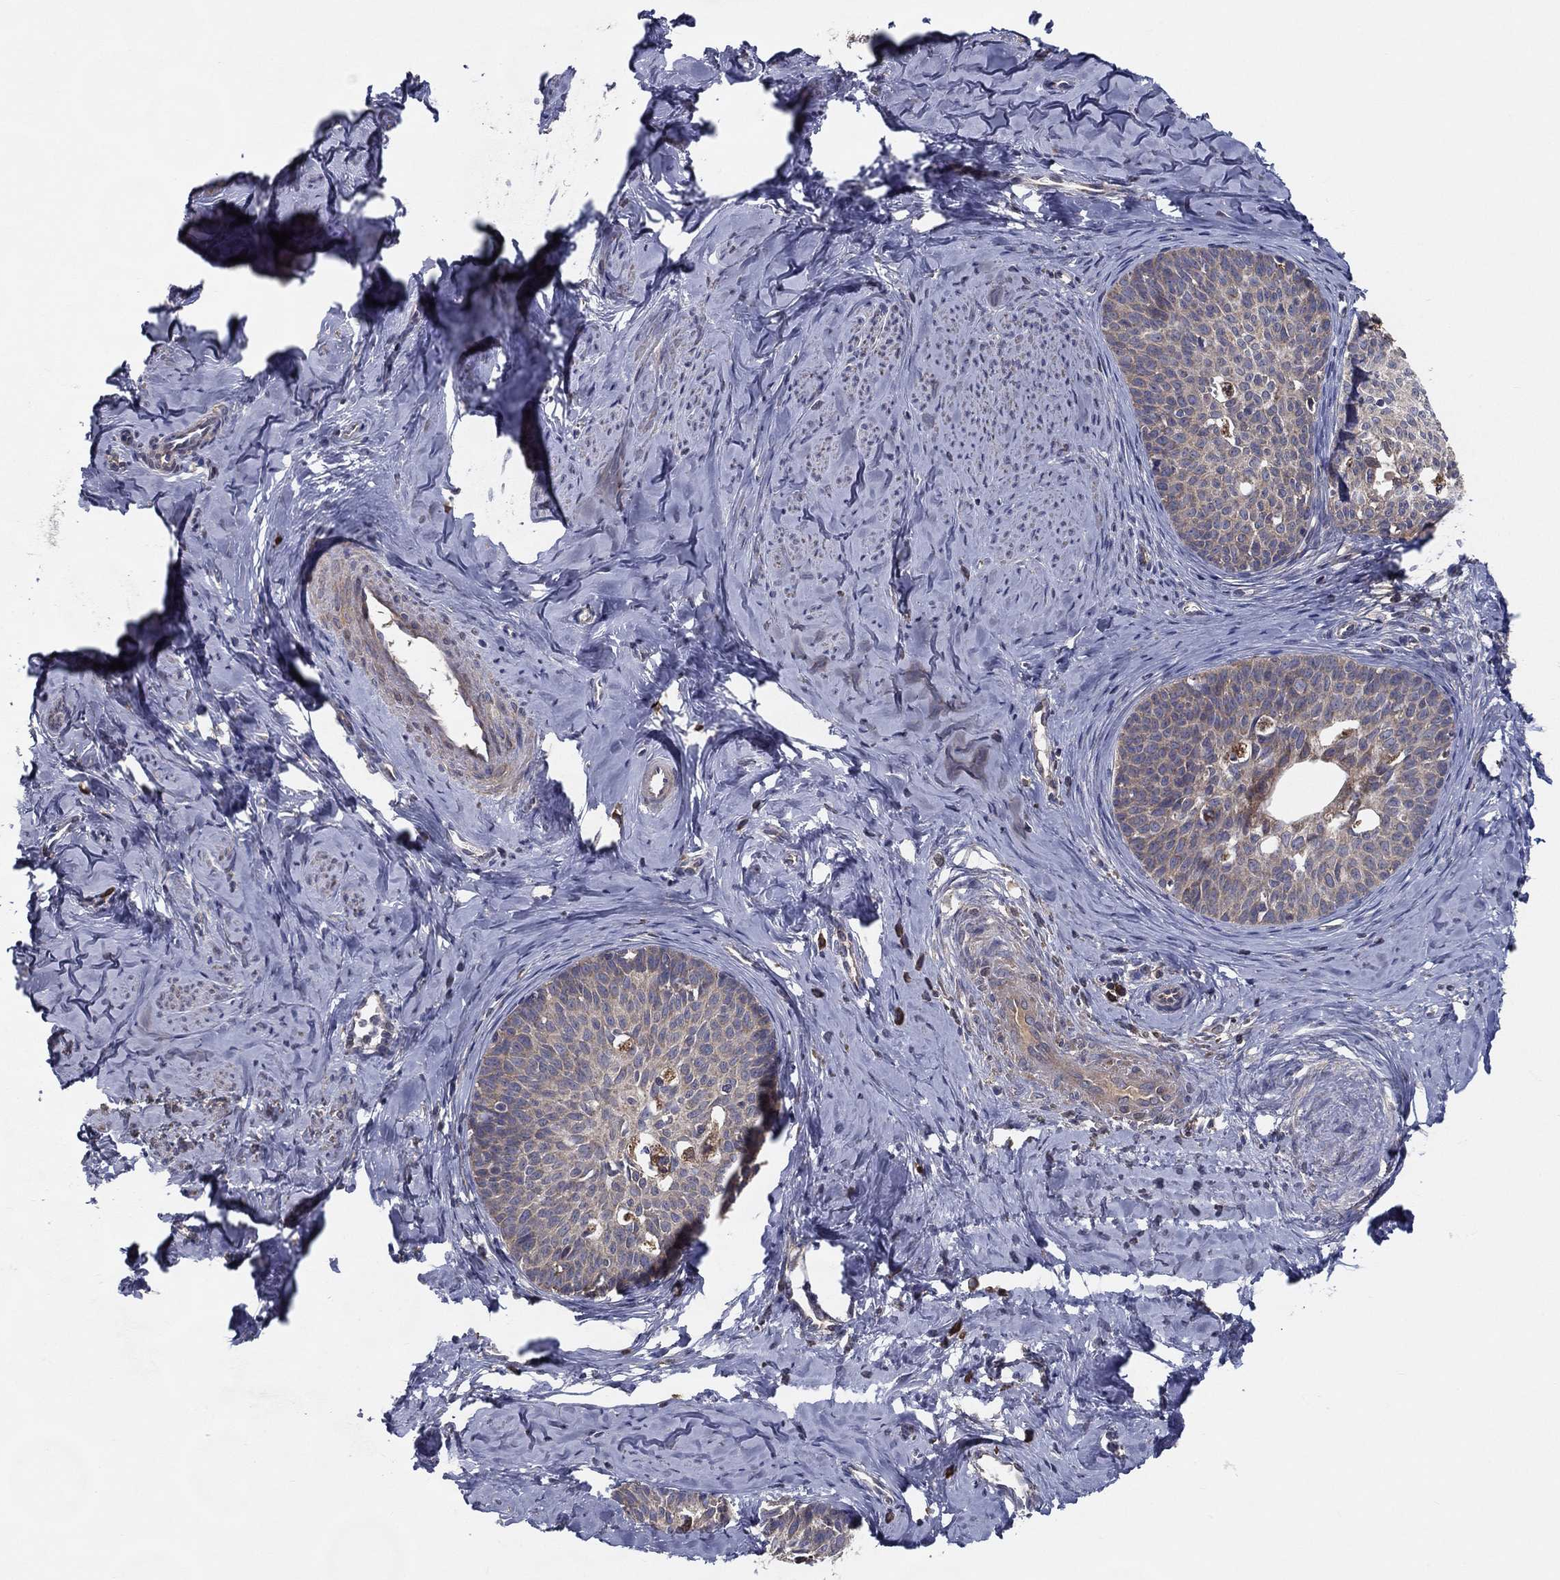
{"staining": {"intensity": "negative", "quantity": "none", "location": "none"}, "tissue": "cervical cancer", "cell_type": "Tumor cells", "image_type": "cancer", "snomed": [{"axis": "morphology", "description": "Squamous cell carcinoma, NOS"}, {"axis": "topography", "description": "Cervix"}], "caption": "Image shows no significant protein expression in tumor cells of cervical cancer (squamous cell carcinoma).", "gene": "MT-ND1", "patient": {"sex": "female", "age": 51}}